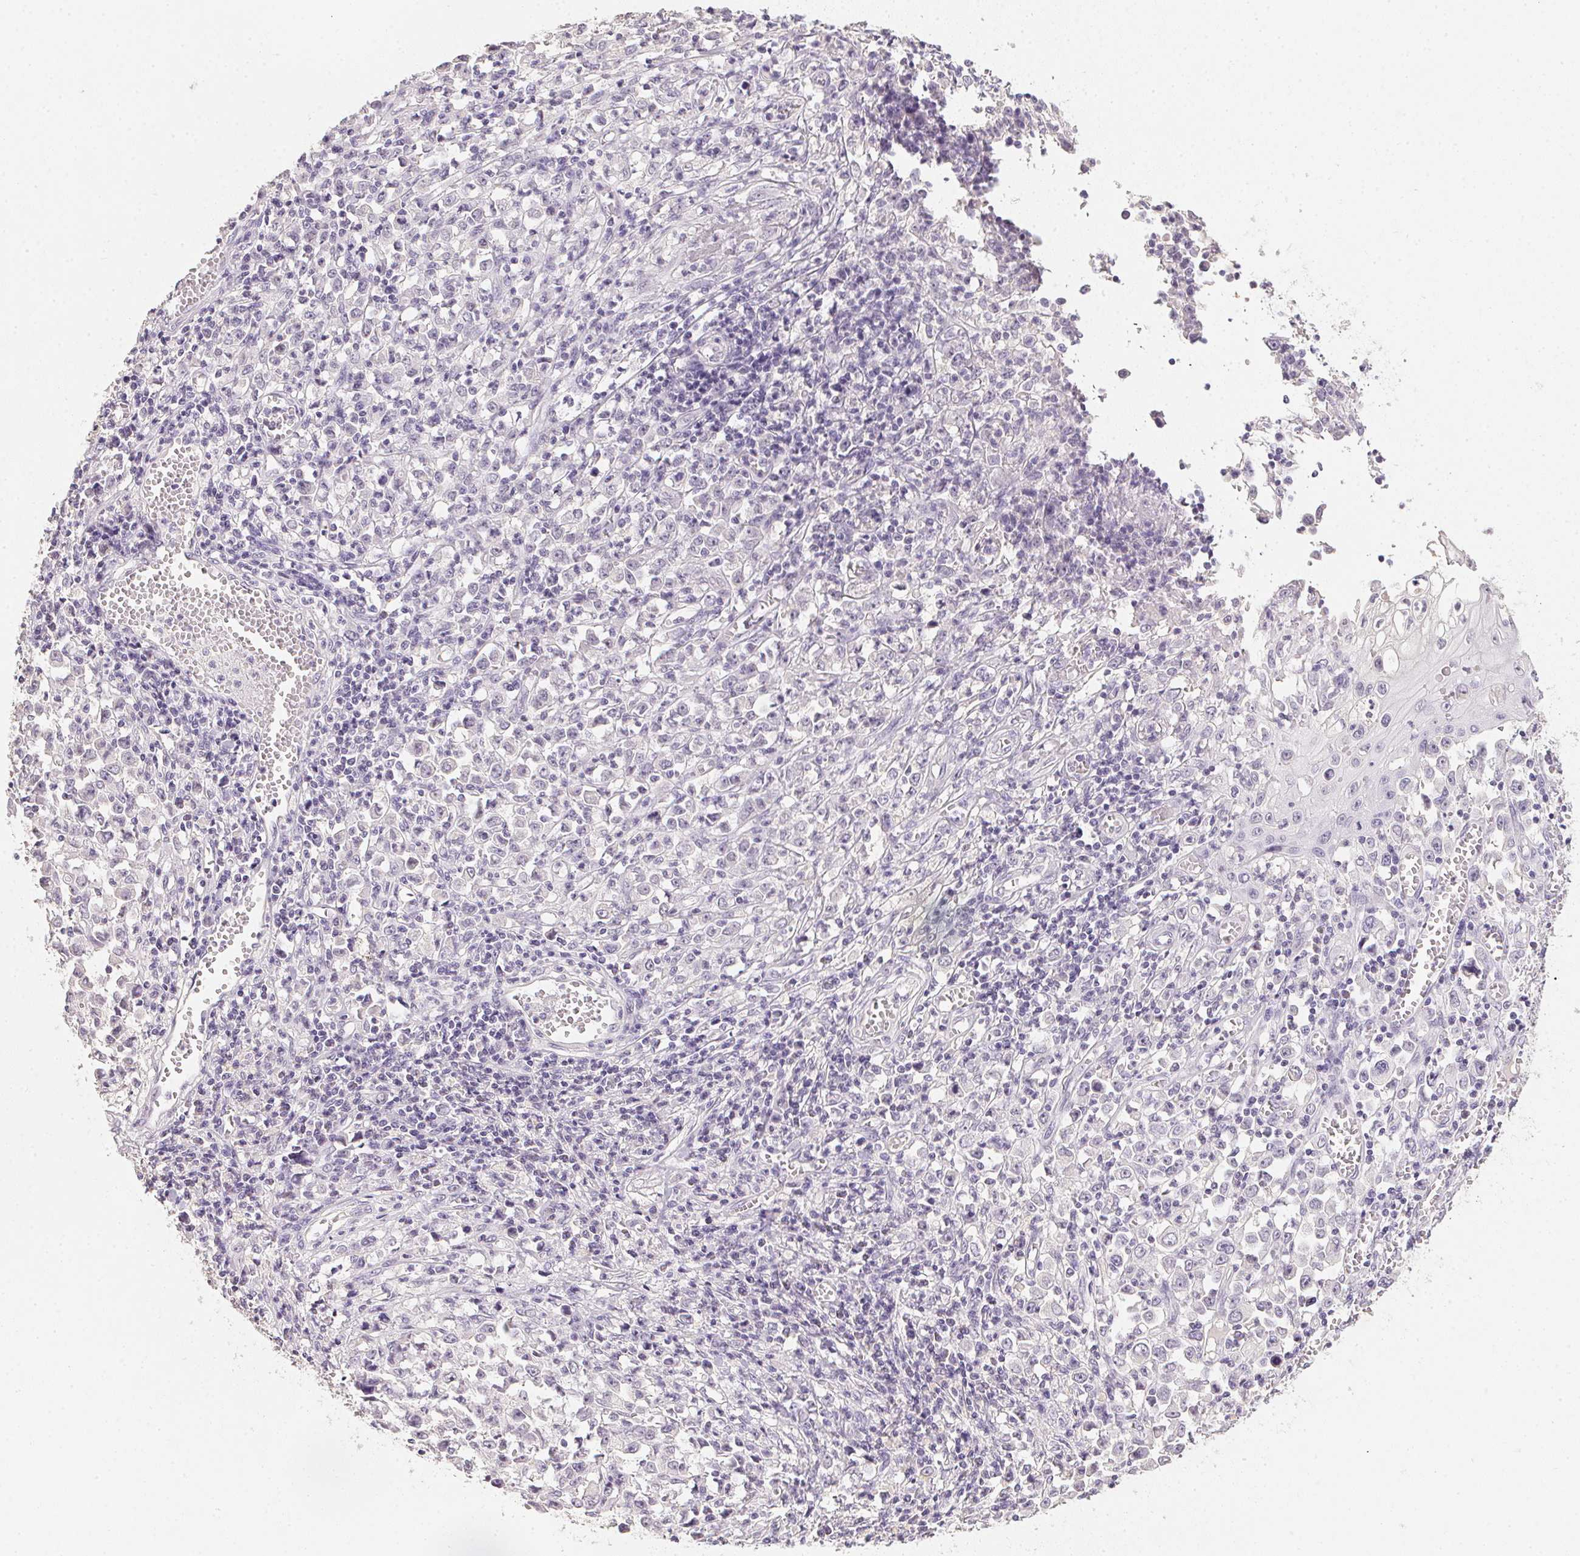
{"staining": {"intensity": "negative", "quantity": "none", "location": "none"}, "tissue": "stomach cancer", "cell_type": "Tumor cells", "image_type": "cancer", "snomed": [{"axis": "morphology", "description": "Adenocarcinoma, NOS"}, {"axis": "topography", "description": "Stomach, upper"}], "caption": "Stomach cancer (adenocarcinoma) stained for a protein using immunohistochemistry (IHC) shows no staining tumor cells.", "gene": "PPY", "patient": {"sex": "male", "age": 70}}